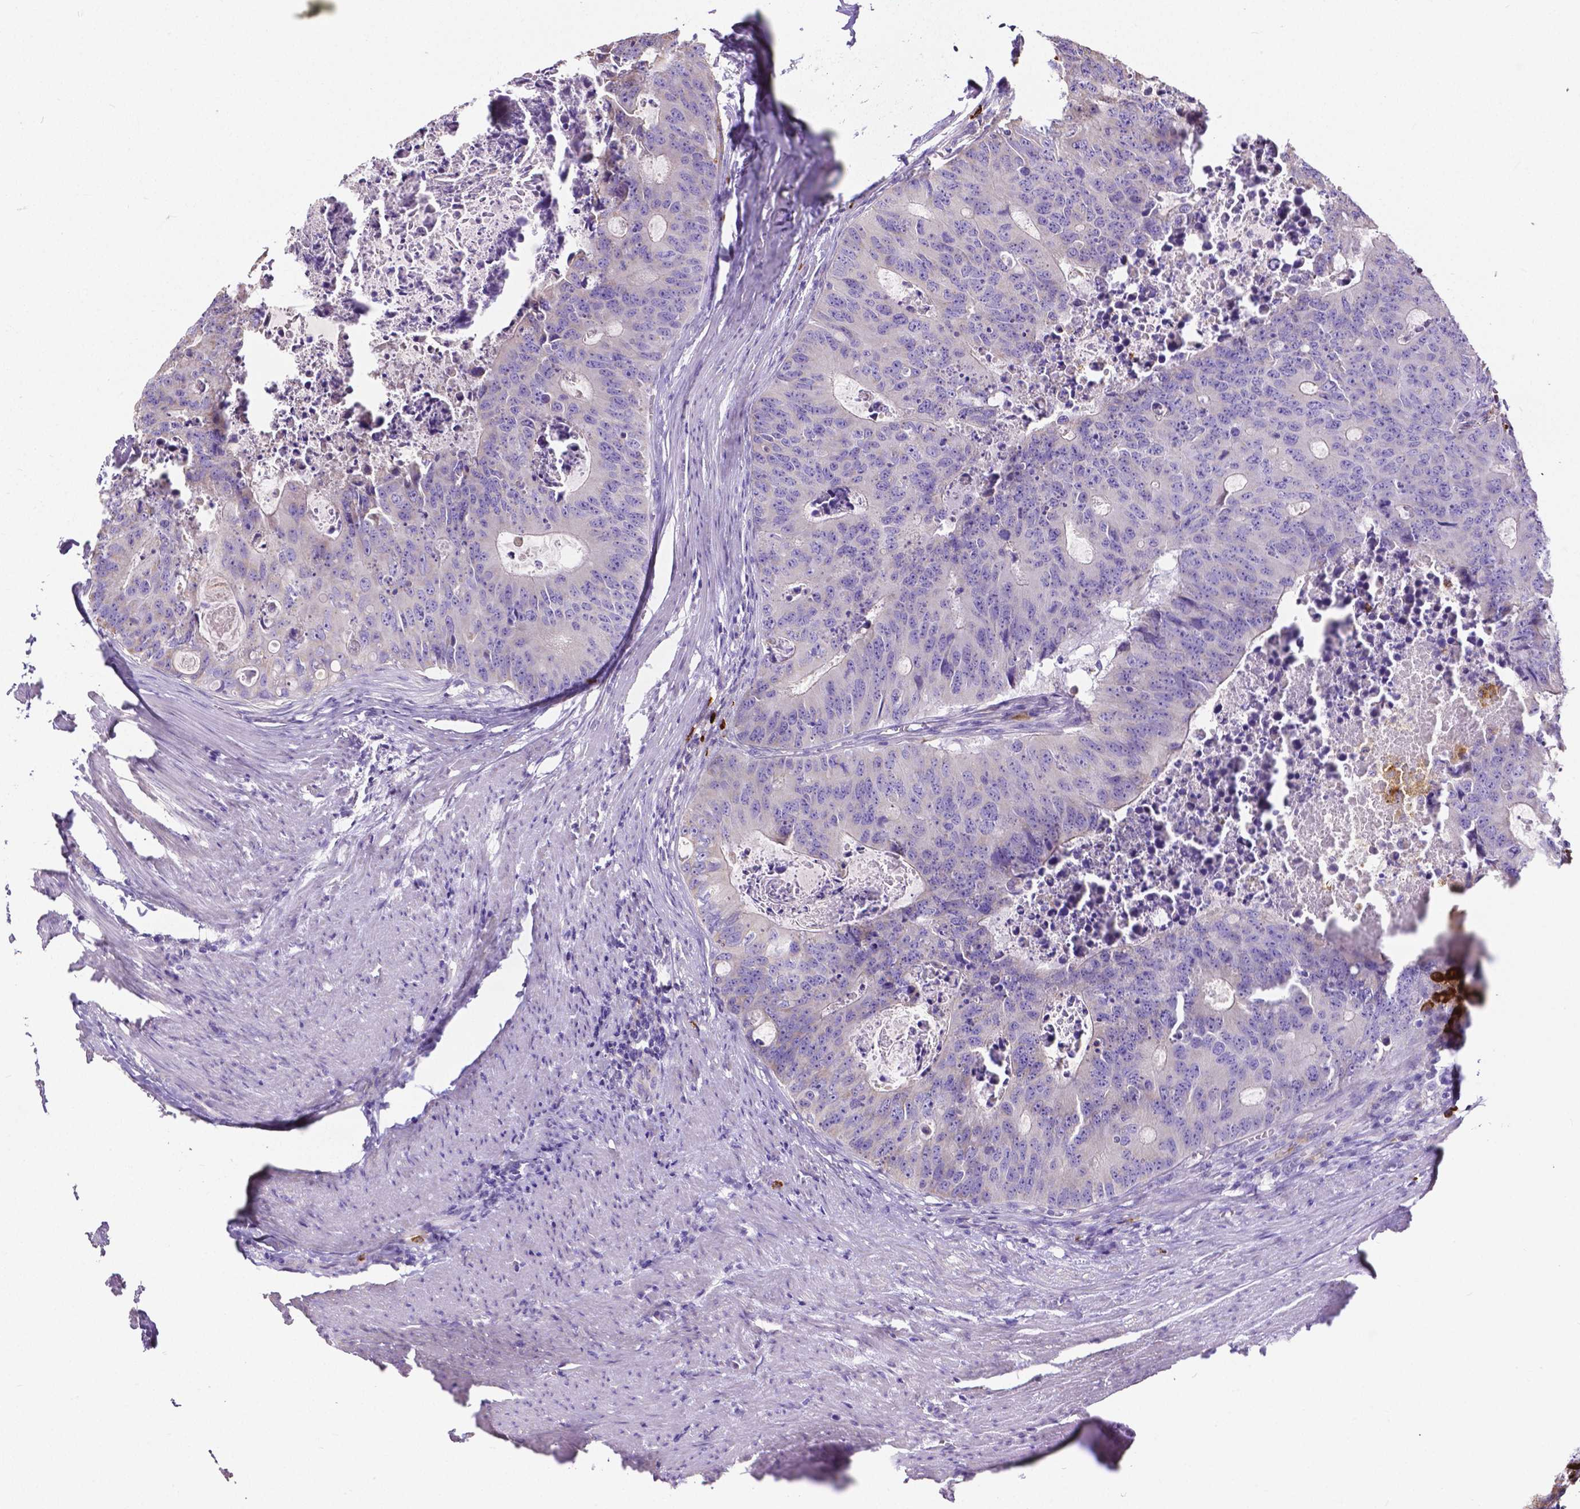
{"staining": {"intensity": "negative", "quantity": "none", "location": "none"}, "tissue": "colorectal cancer", "cell_type": "Tumor cells", "image_type": "cancer", "snomed": [{"axis": "morphology", "description": "Adenocarcinoma, NOS"}, {"axis": "topography", "description": "Colon"}], "caption": "DAB immunohistochemical staining of human adenocarcinoma (colorectal) shows no significant expression in tumor cells.", "gene": "MMP9", "patient": {"sex": "male", "age": 67}}